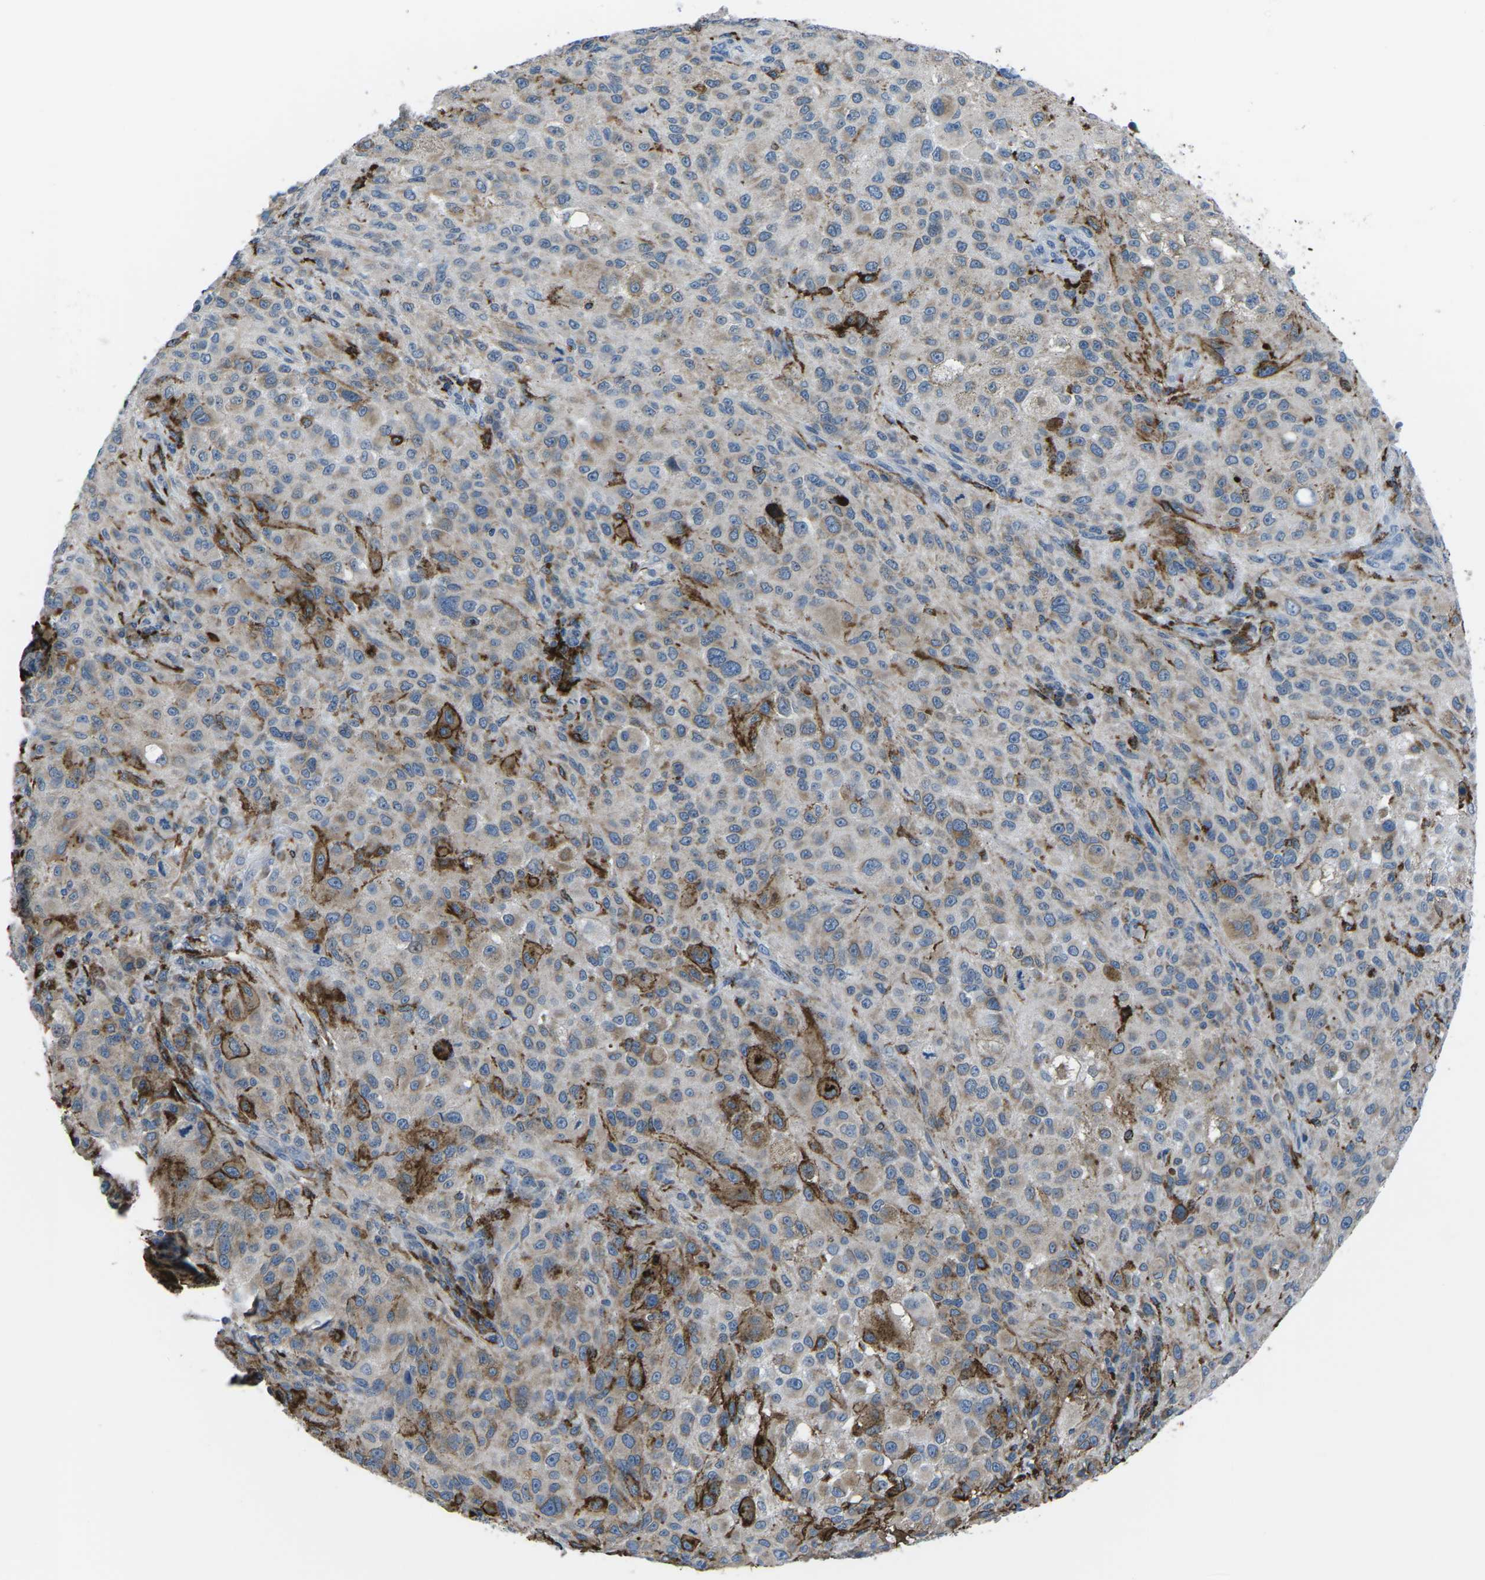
{"staining": {"intensity": "strong", "quantity": "<25%", "location": "cytoplasmic/membranous"}, "tissue": "melanoma", "cell_type": "Tumor cells", "image_type": "cancer", "snomed": [{"axis": "morphology", "description": "Necrosis, NOS"}, {"axis": "morphology", "description": "Malignant melanoma, NOS"}, {"axis": "topography", "description": "Skin"}], "caption": "Immunohistochemical staining of melanoma reveals medium levels of strong cytoplasmic/membranous staining in about <25% of tumor cells. The staining was performed using DAB, with brown indicating positive protein expression. Nuclei are stained blue with hematoxylin.", "gene": "PTPN1", "patient": {"sex": "female", "age": 87}}